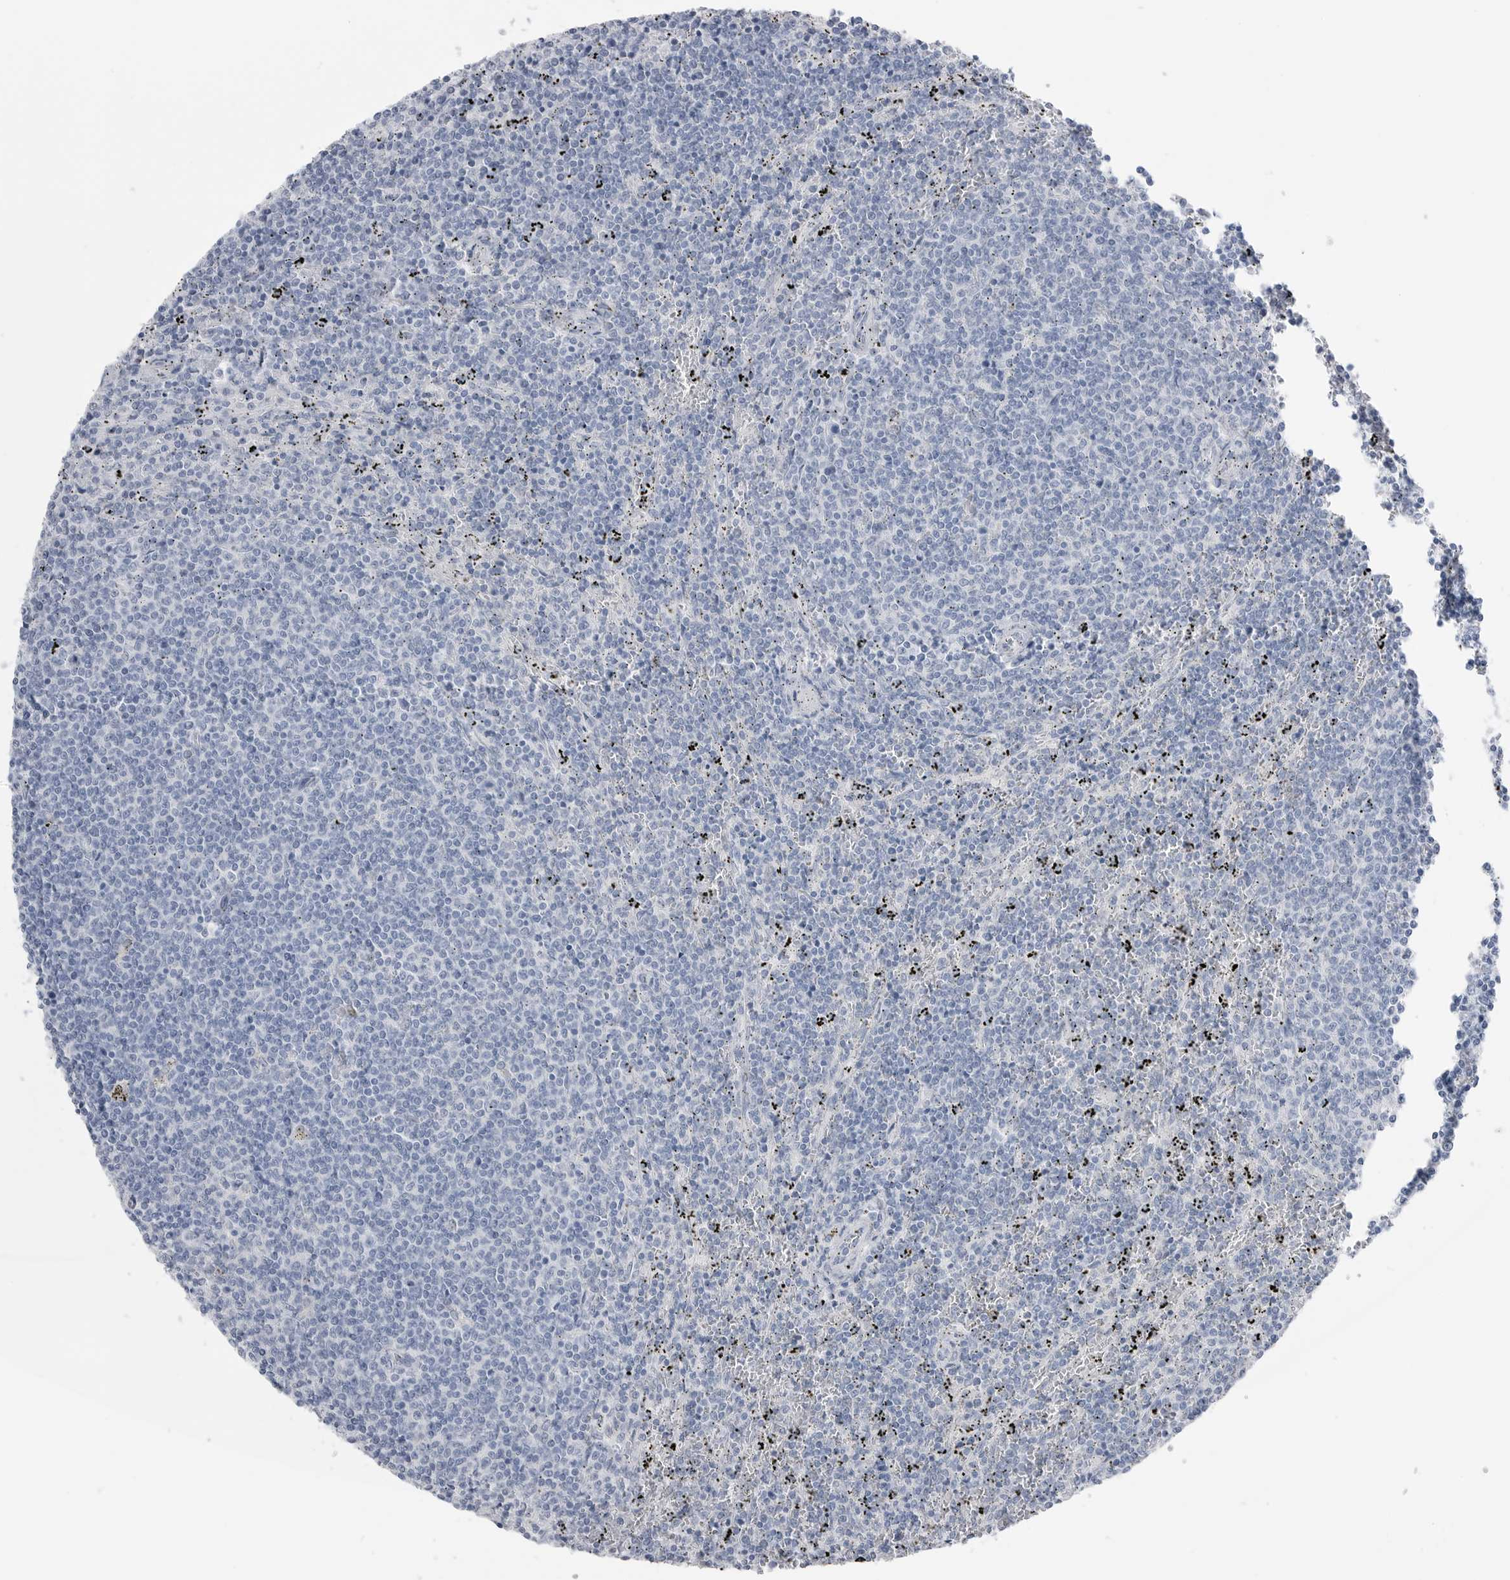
{"staining": {"intensity": "negative", "quantity": "none", "location": "none"}, "tissue": "lymphoma", "cell_type": "Tumor cells", "image_type": "cancer", "snomed": [{"axis": "morphology", "description": "Malignant lymphoma, non-Hodgkin's type, Low grade"}, {"axis": "topography", "description": "Spleen"}], "caption": "Tumor cells show no significant protein positivity in lymphoma.", "gene": "ABHD12", "patient": {"sex": "female", "age": 50}}